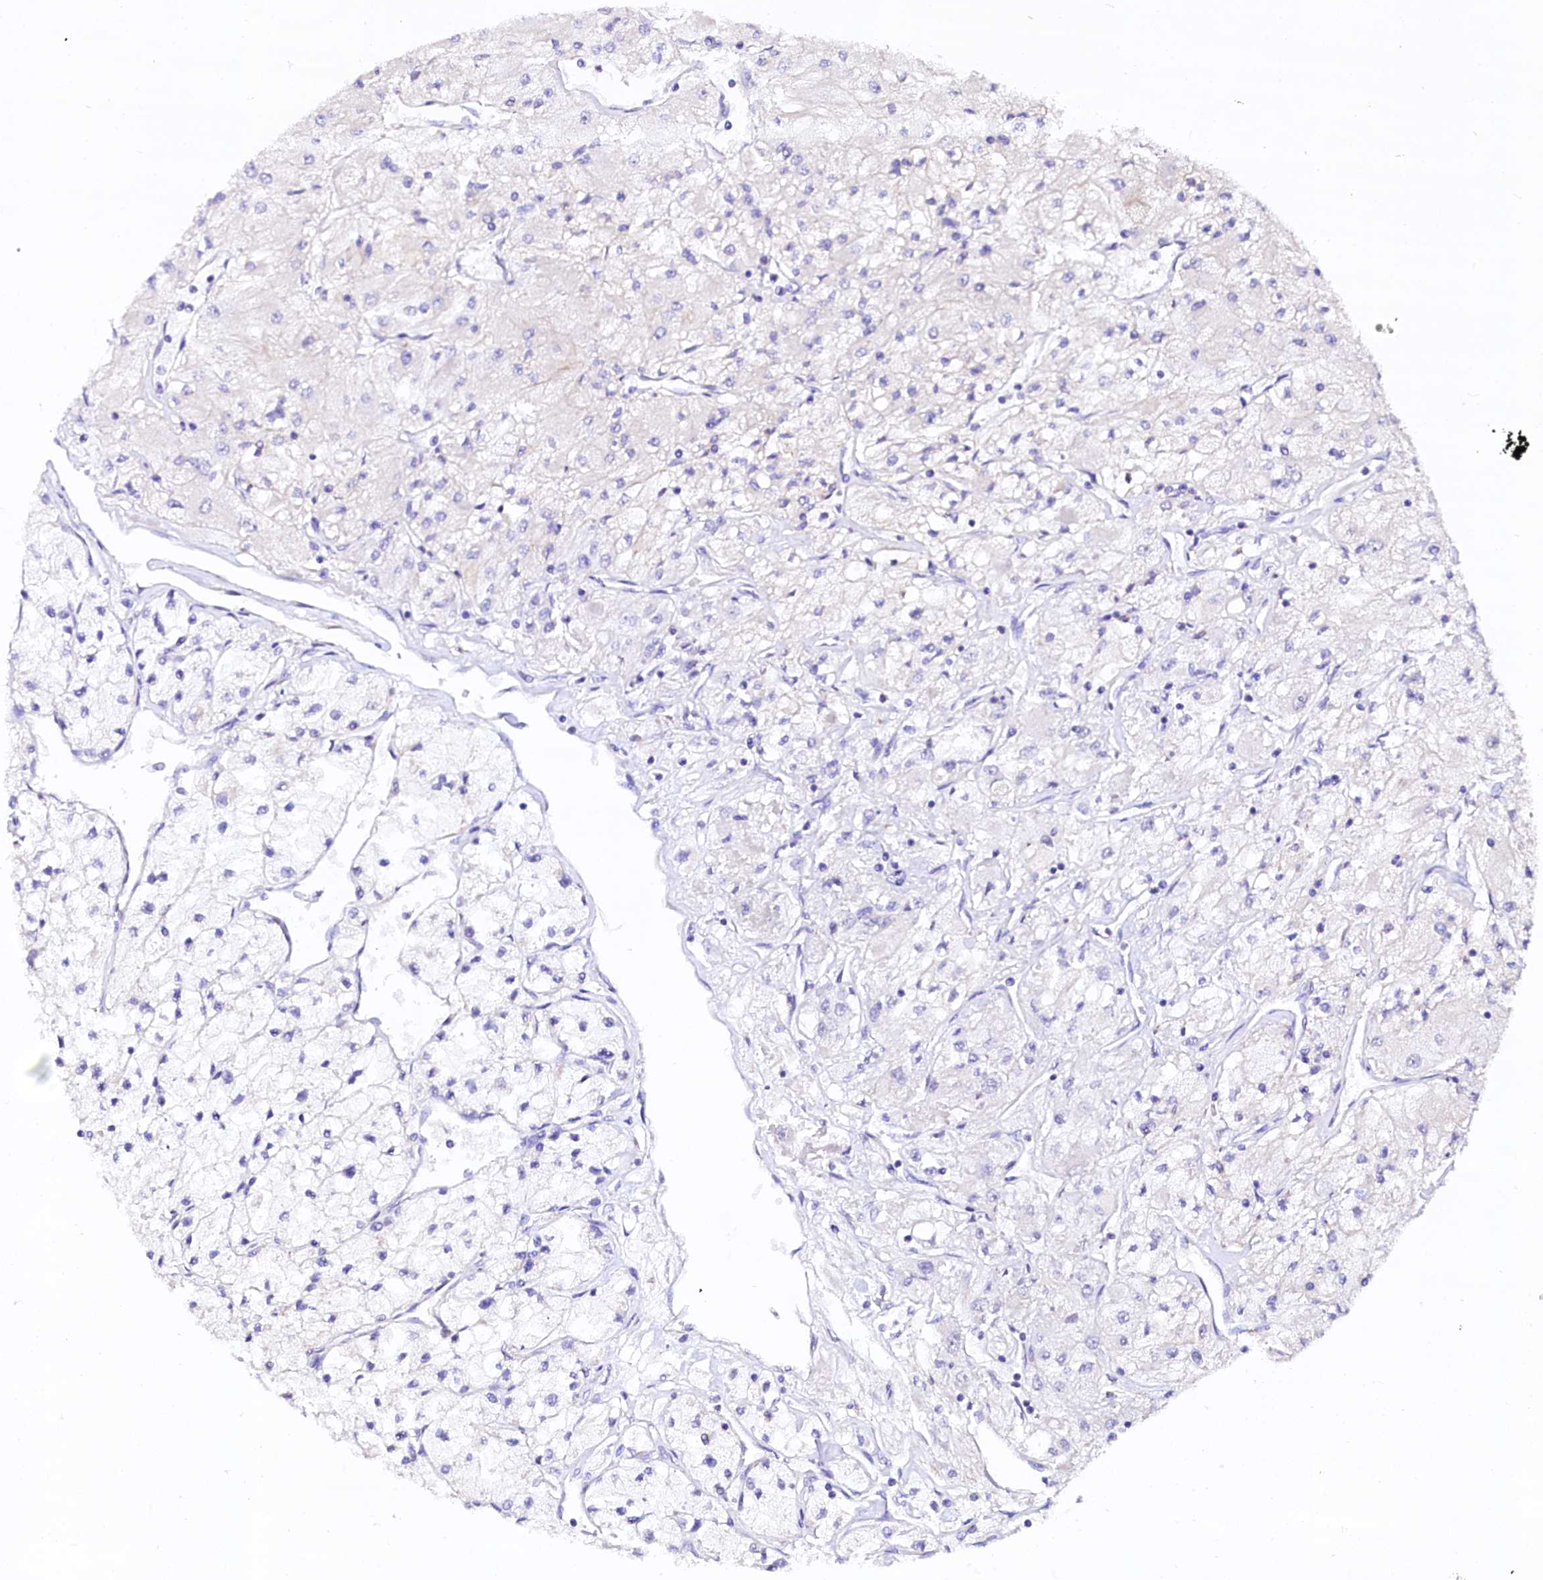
{"staining": {"intensity": "negative", "quantity": "none", "location": "none"}, "tissue": "renal cancer", "cell_type": "Tumor cells", "image_type": "cancer", "snomed": [{"axis": "morphology", "description": "Adenocarcinoma, NOS"}, {"axis": "topography", "description": "Kidney"}], "caption": "Micrograph shows no protein positivity in tumor cells of renal cancer tissue. (DAB immunohistochemistry (IHC) with hematoxylin counter stain).", "gene": "NALF1", "patient": {"sex": "male", "age": 80}}